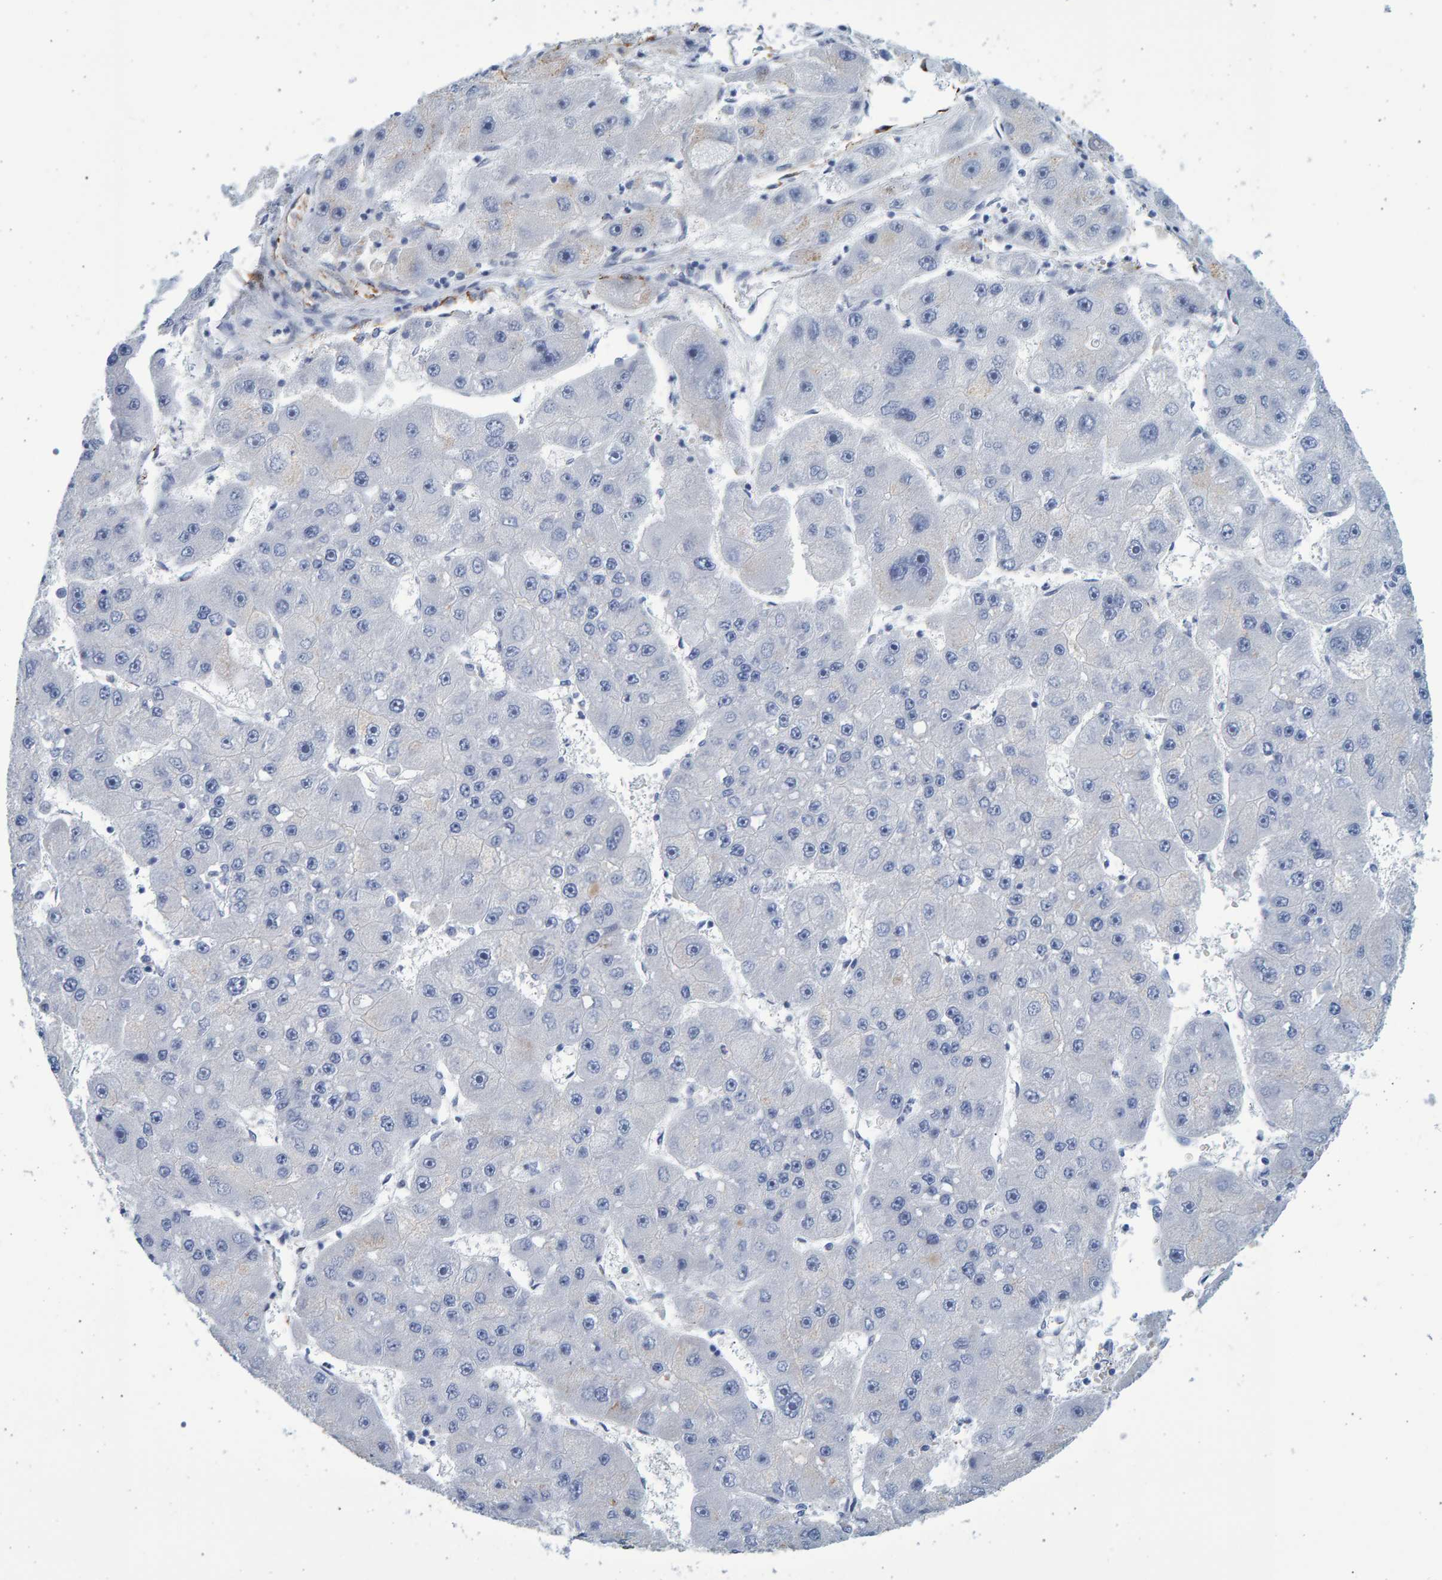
{"staining": {"intensity": "negative", "quantity": "none", "location": "none"}, "tissue": "liver cancer", "cell_type": "Tumor cells", "image_type": "cancer", "snomed": [{"axis": "morphology", "description": "Carcinoma, Hepatocellular, NOS"}, {"axis": "topography", "description": "Liver"}], "caption": "The photomicrograph shows no staining of tumor cells in liver hepatocellular carcinoma.", "gene": "SLC34A3", "patient": {"sex": "female", "age": 61}}